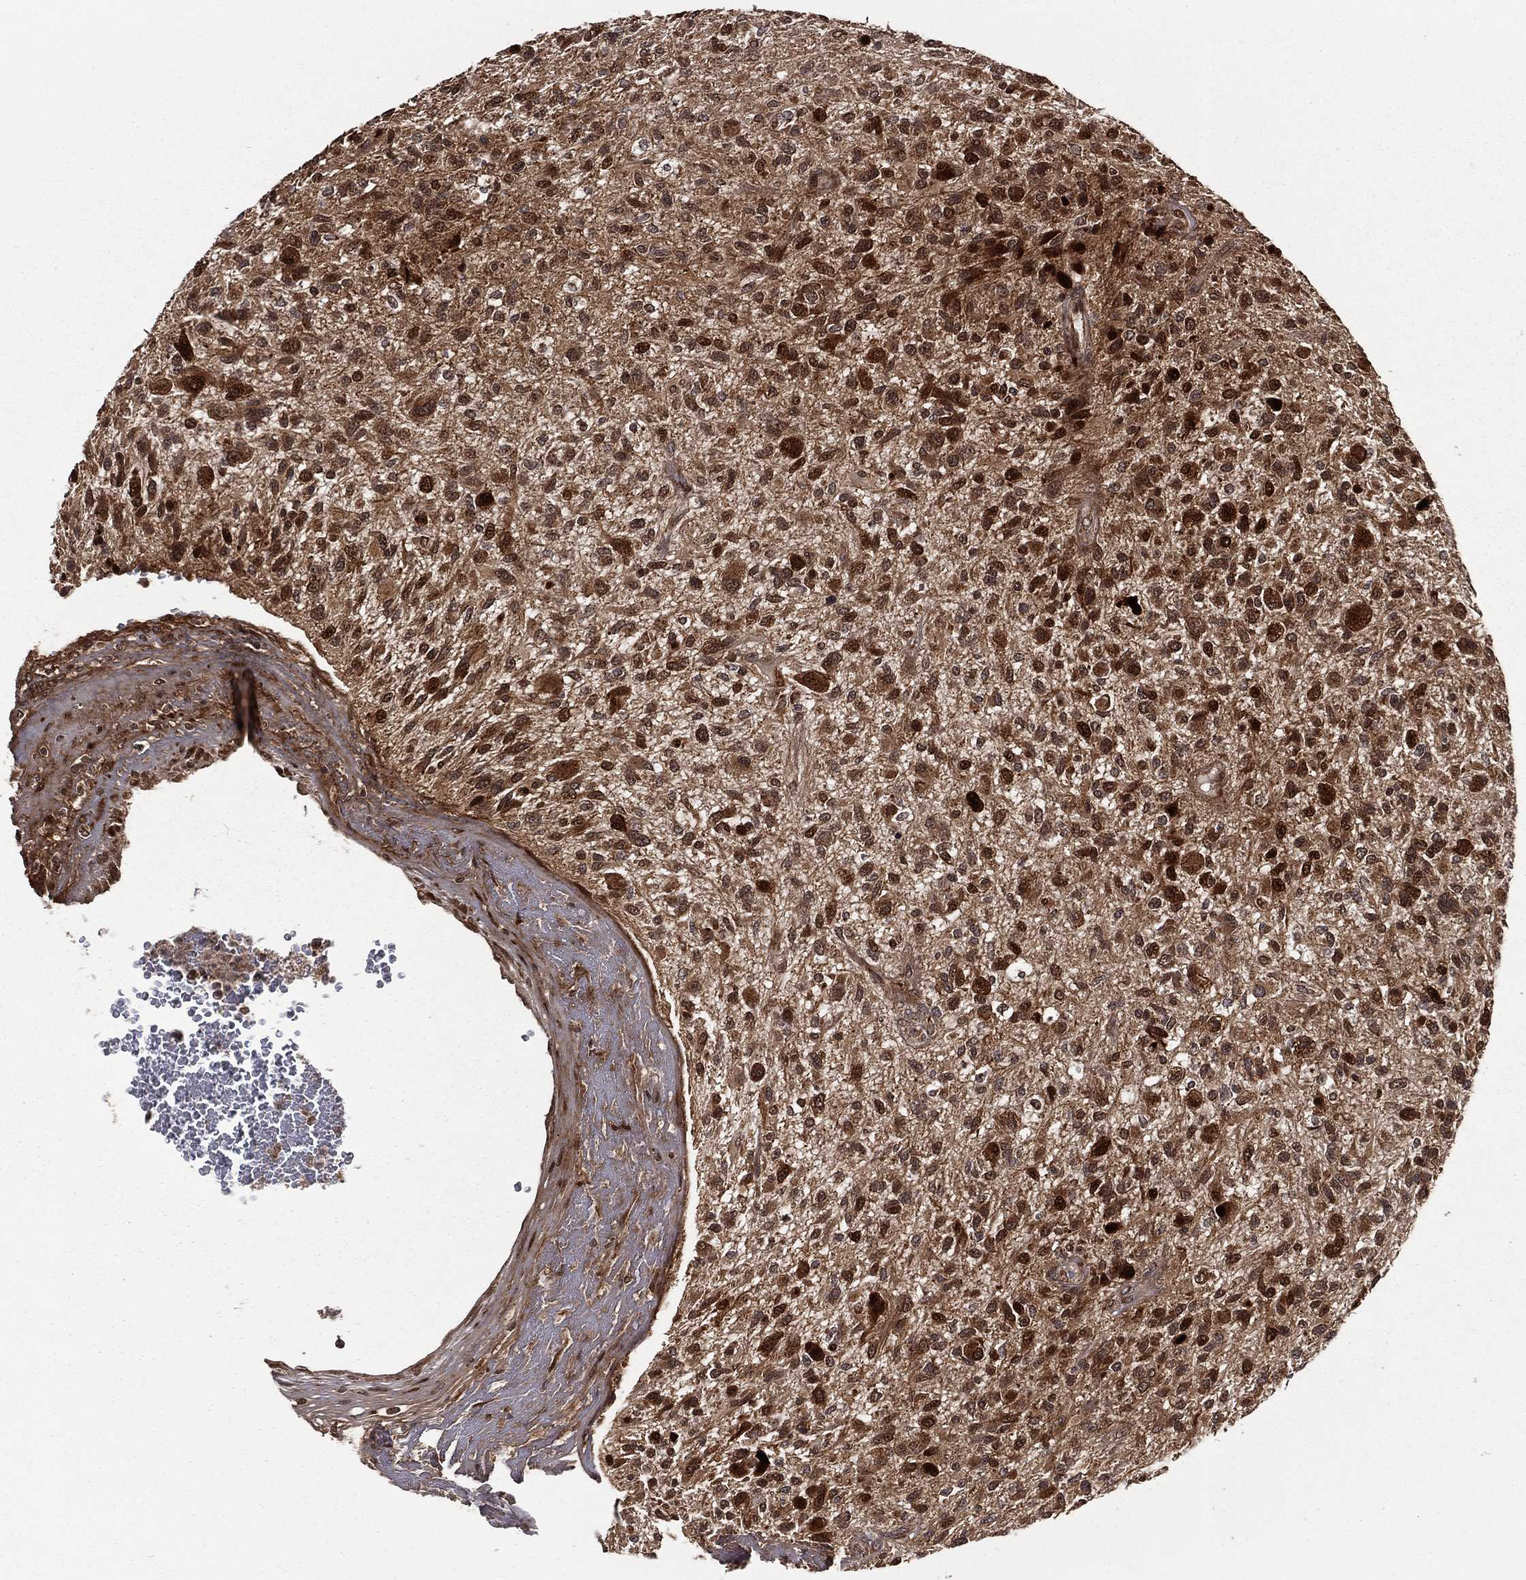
{"staining": {"intensity": "strong", "quantity": ">75%", "location": "cytoplasmic/membranous,nuclear"}, "tissue": "glioma", "cell_type": "Tumor cells", "image_type": "cancer", "snomed": [{"axis": "morphology", "description": "Glioma, malignant, High grade"}, {"axis": "topography", "description": "Brain"}], "caption": "Immunohistochemistry staining of glioma, which shows high levels of strong cytoplasmic/membranous and nuclear positivity in about >75% of tumor cells indicating strong cytoplasmic/membranous and nuclear protein positivity. The staining was performed using DAB (3,3'-diaminobenzidine) (brown) for protein detection and nuclei were counterstained in hematoxylin (blue).", "gene": "MDM2", "patient": {"sex": "male", "age": 47}}